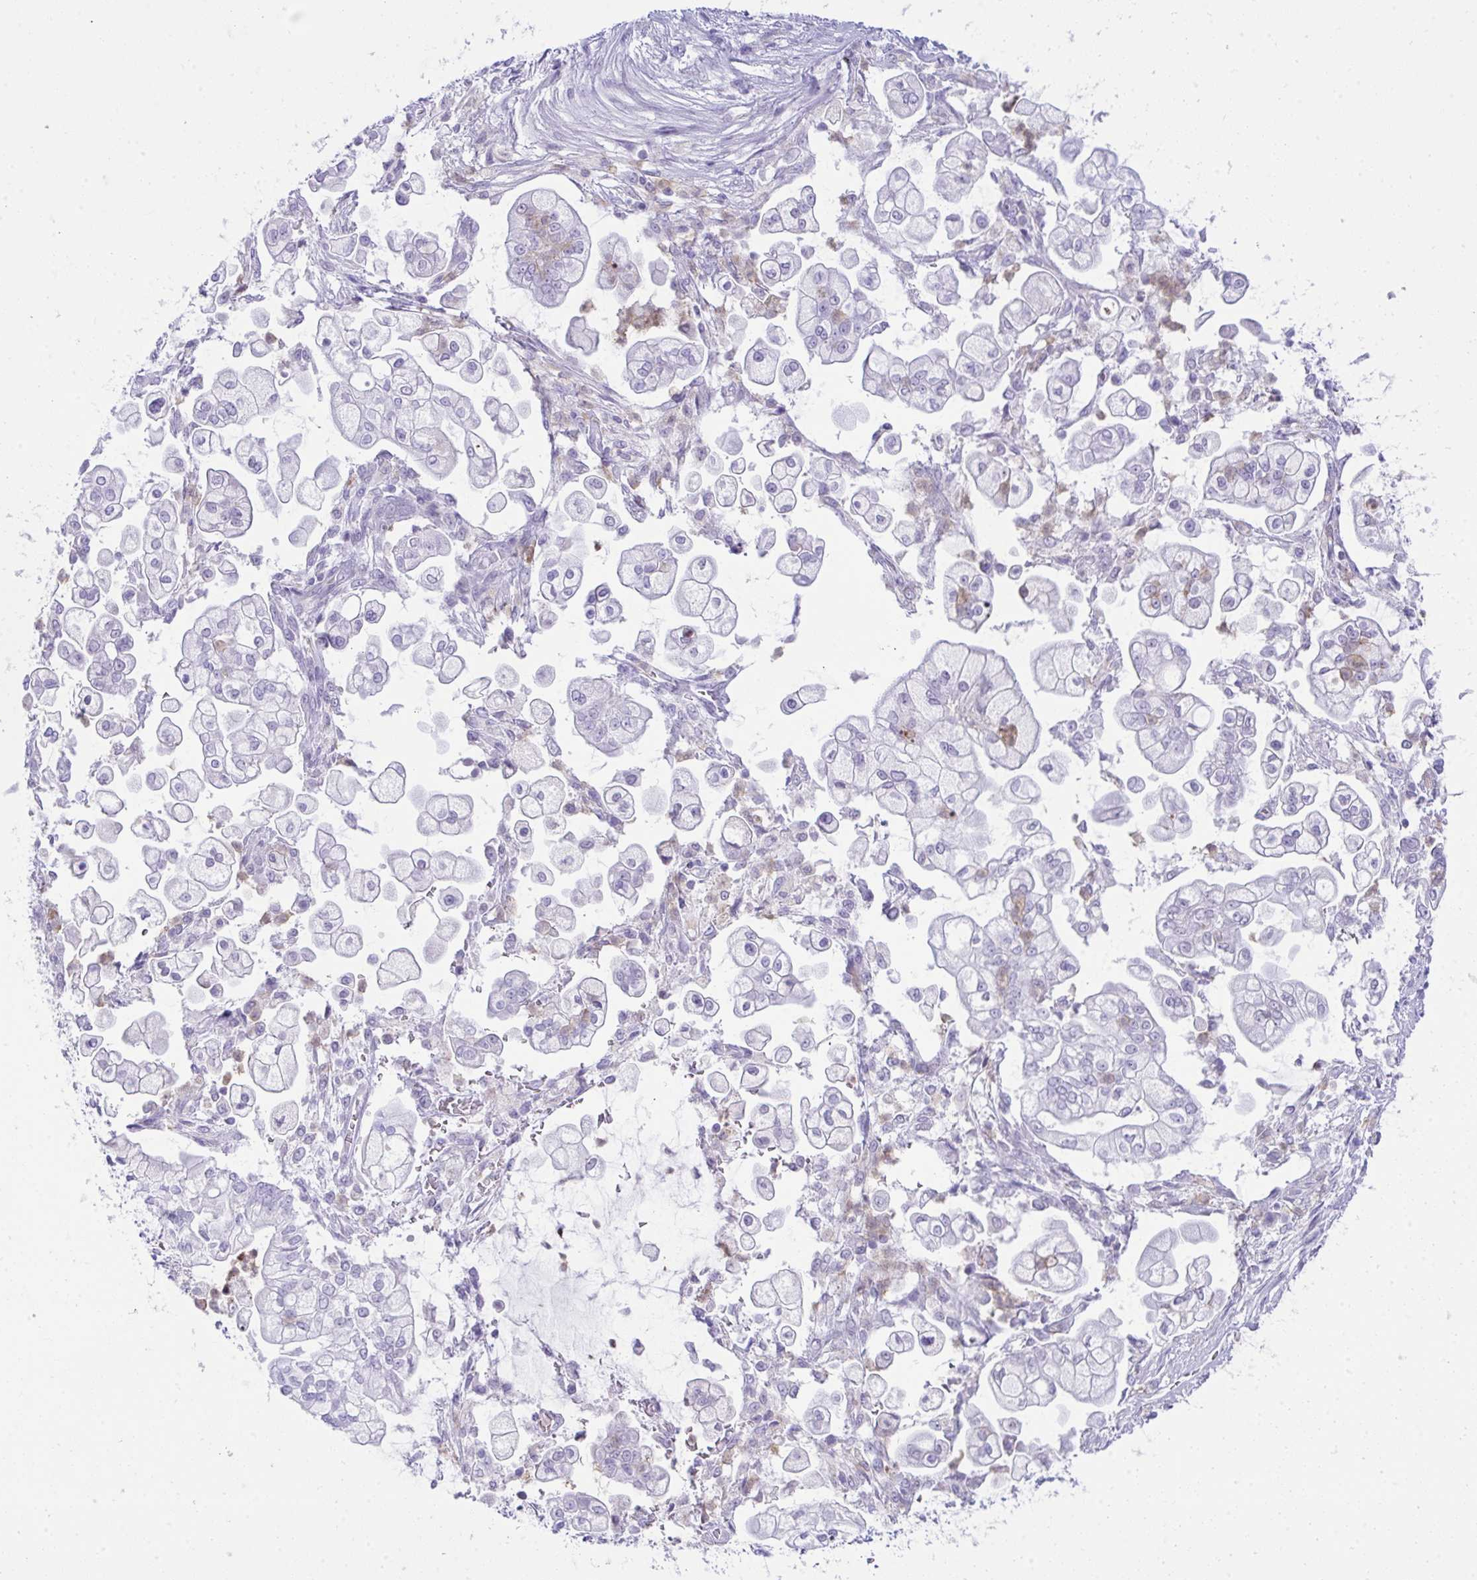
{"staining": {"intensity": "negative", "quantity": "none", "location": "none"}, "tissue": "pancreatic cancer", "cell_type": "Tumor cells", "image_type": "cancer", "snomed": [{"axis": "morphology", "description": "Adenocarcinoma, NOS"}, {"axis": "topography", "description": "Pancreas"}], "caption": "Immunohistochemical staining of pancreatic cancer displays no significant expression in tumor cells.", "gene": "PLA2G12B", "patient": {"sex": "female", "age": 69}}